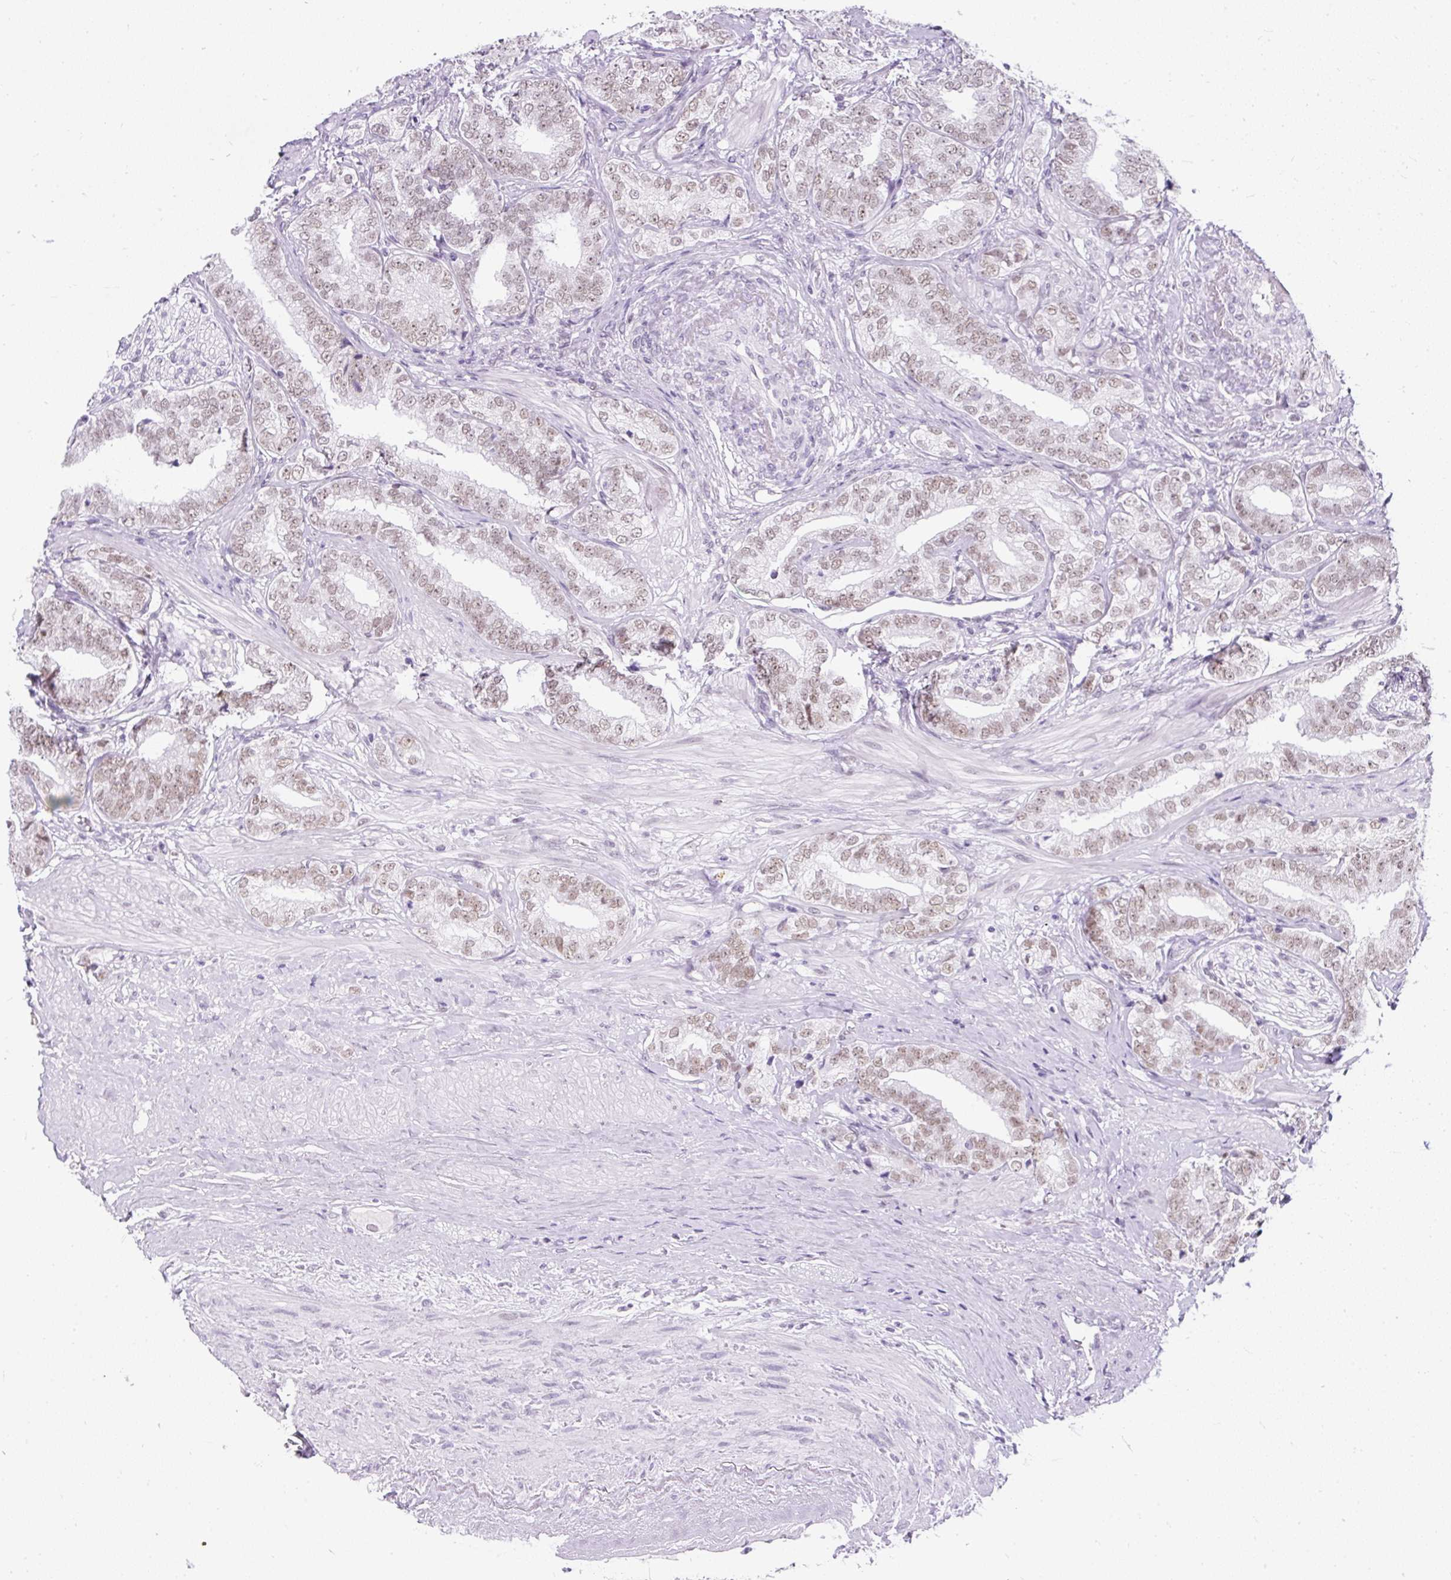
{"staining": {"intensity": "weak", "quantity": "25%-75%", "location": "nuclear"}, "tissue": "prostate cancer", "cell_type": "Tumor cells", "image_type": "cancer", "snomed": [{"axis": "morphology", "description": "Adenocarcinoma, High grade"}, {"axis": "topography", "description": "Prostate"}], "caption": "Immunohistochemistry (IHC) (DAB (3,3'-diaminobenzidine)) staining of human prostate high-grade adenocarcinoma exhibits weak nuclear protein positivity in approximately 25%-75% of tumor cells.", "gene": "PLCXD2", "patient": {"sex": "male", "age": 72}}